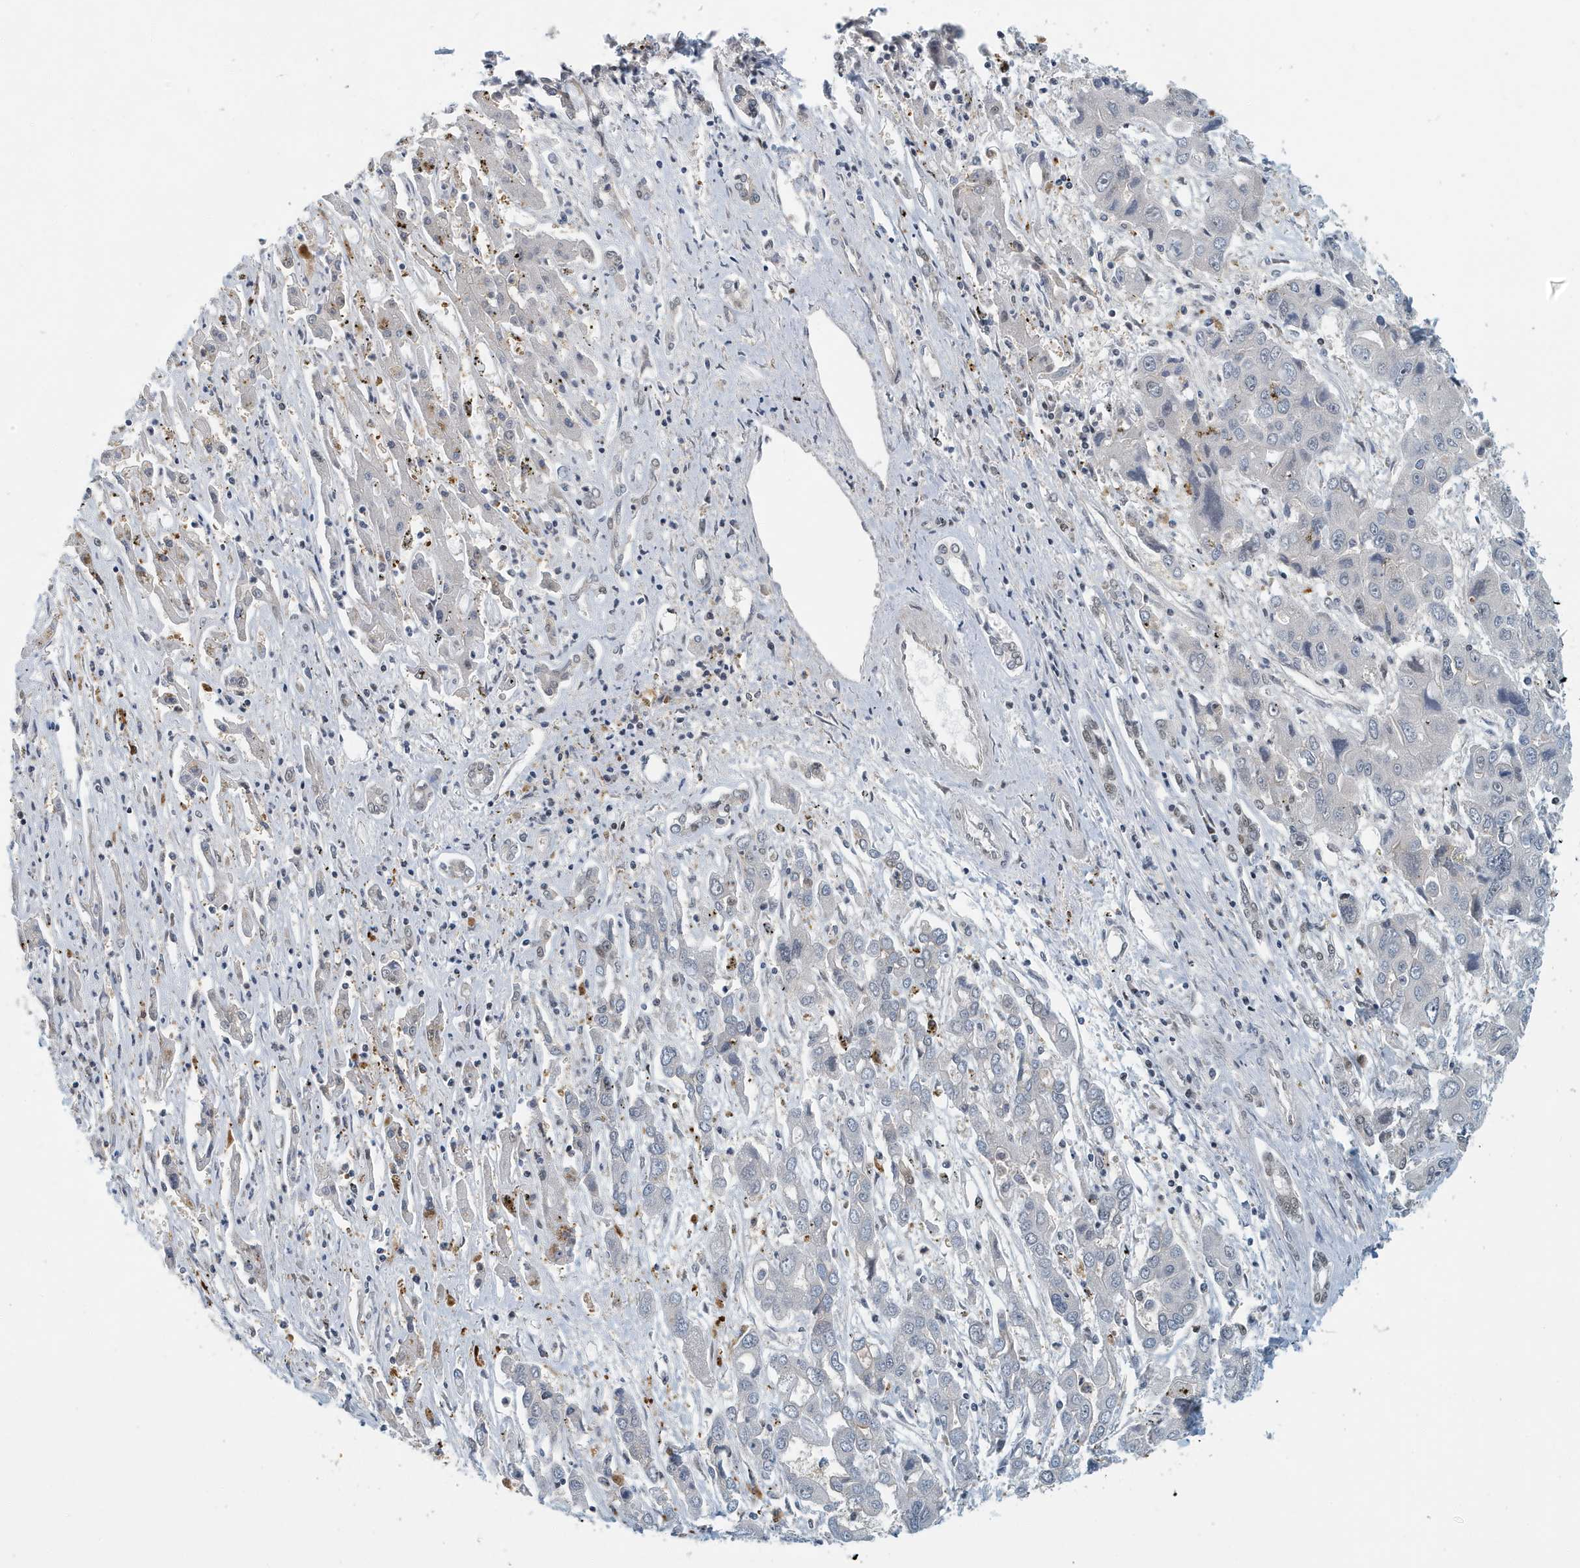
{"staining": {"intensity": "negative", "quantity": "none", "location": "none"}, "tissue": "liver cancer", "cell_type": "Tumor cells", "image_type": "cancer", "snomed": [{"axis": "morphology", "description": "Cholangiocarcinoma"}, {"axis": "topography", "description": "Liver"}], "caption": "Tumor cells show no significant protein positivity in liver cholangiocarcinoma. The staining was performed using DAB to visualize the protein expression in brown, while the nuclei were stained in blue with hematoxylin (Magnification: 20x).", "gene": "KIF15", "patient": {"sex": "male", "age": 67}}